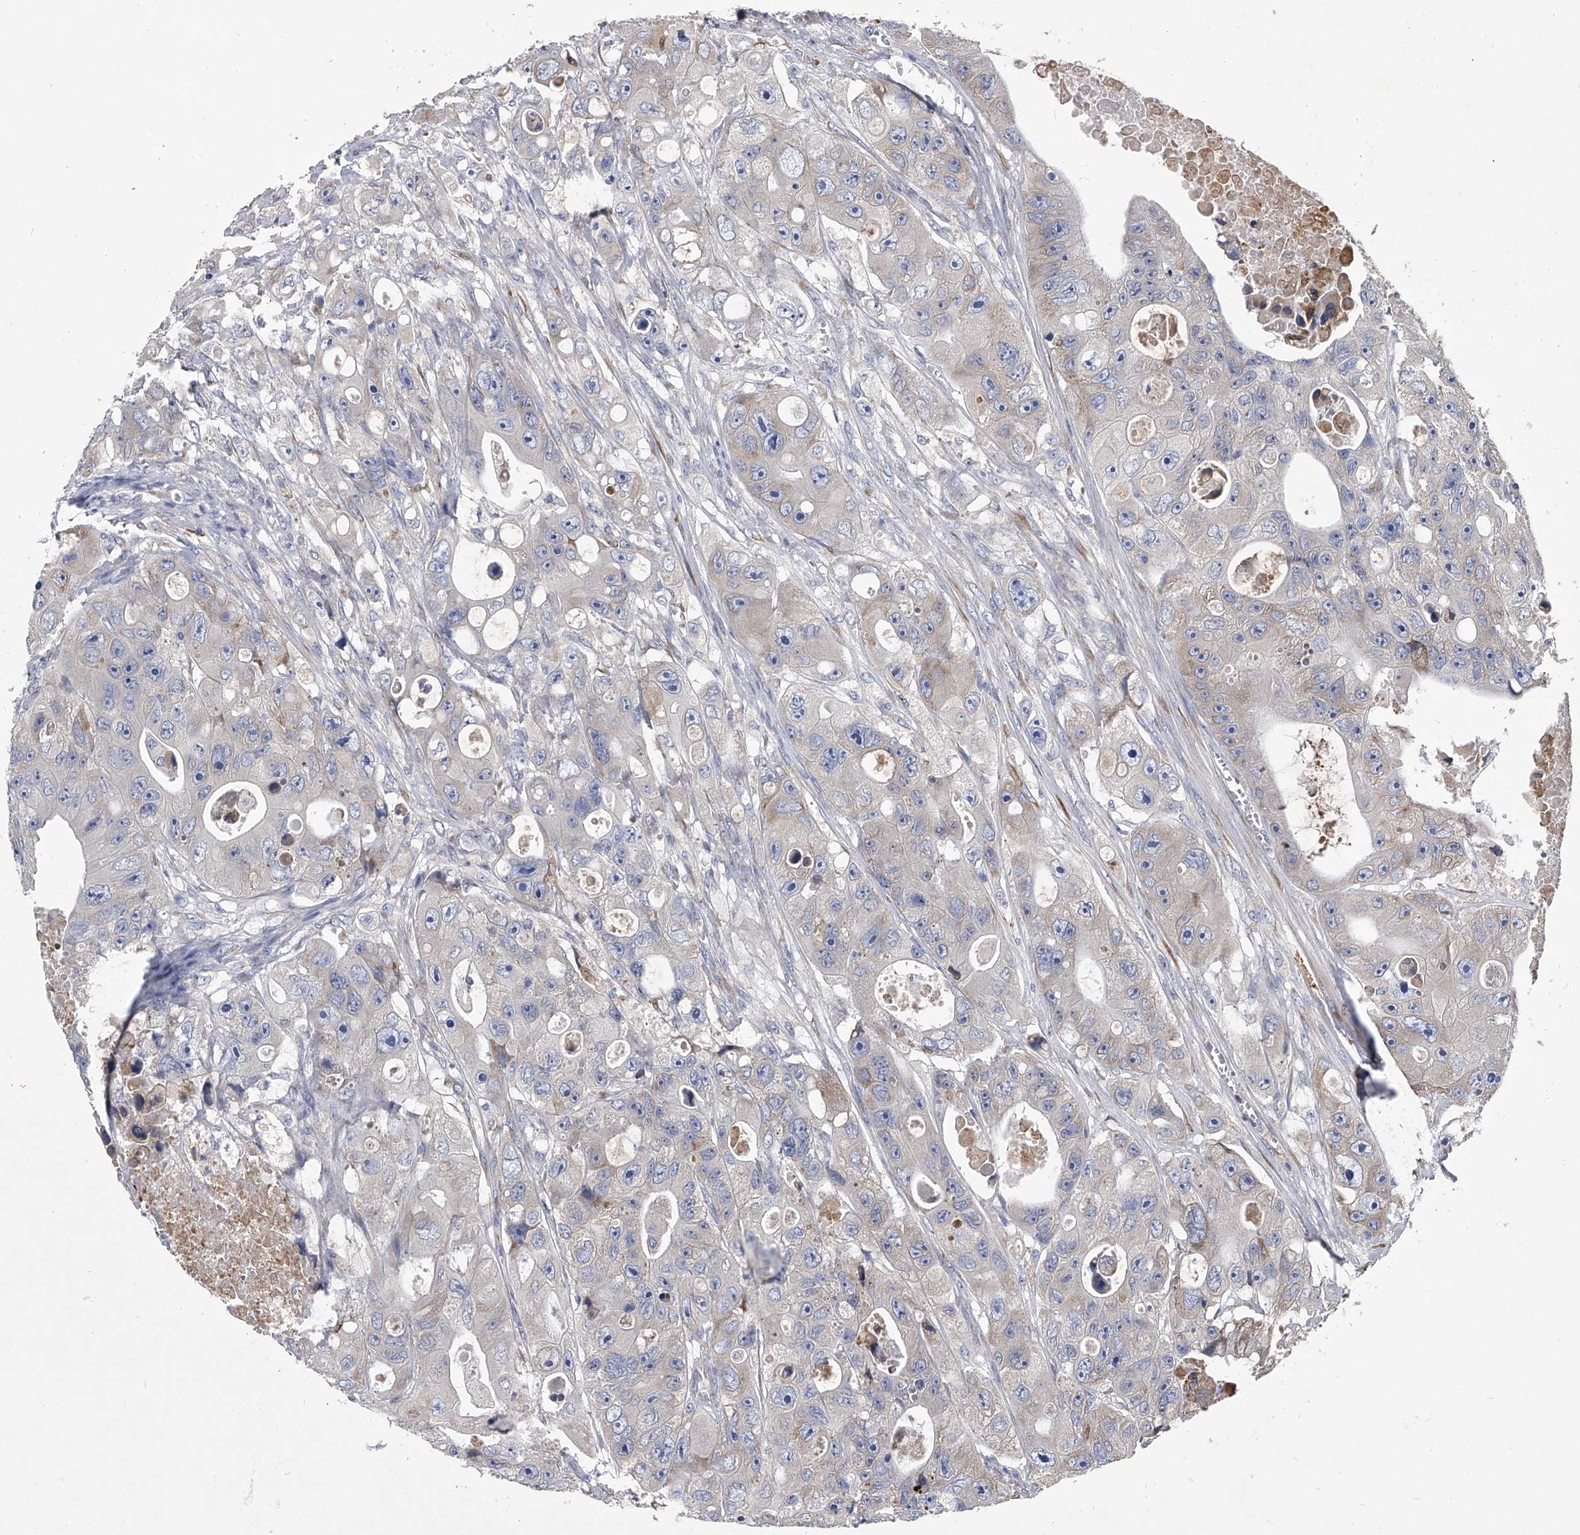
{"staining": {"intensity": "negative", "quantity": "none", "location": "none"}, "tissue": "colorectal cancer", "cell_type": "Tumor cells", "image_type": "cancer", "snomed": [{"axis": "morphology", "description": "Adenocarcinoma, NOS"}, {"axis": "topography", "description": "Colon"}], "caption": "This is a histopathology image of IHC staining of colorectal adenocarcinoma, which shows no expression in tumor cells.", "gene": "CCR4", "patient": {"sex": "female", "age": 46}}